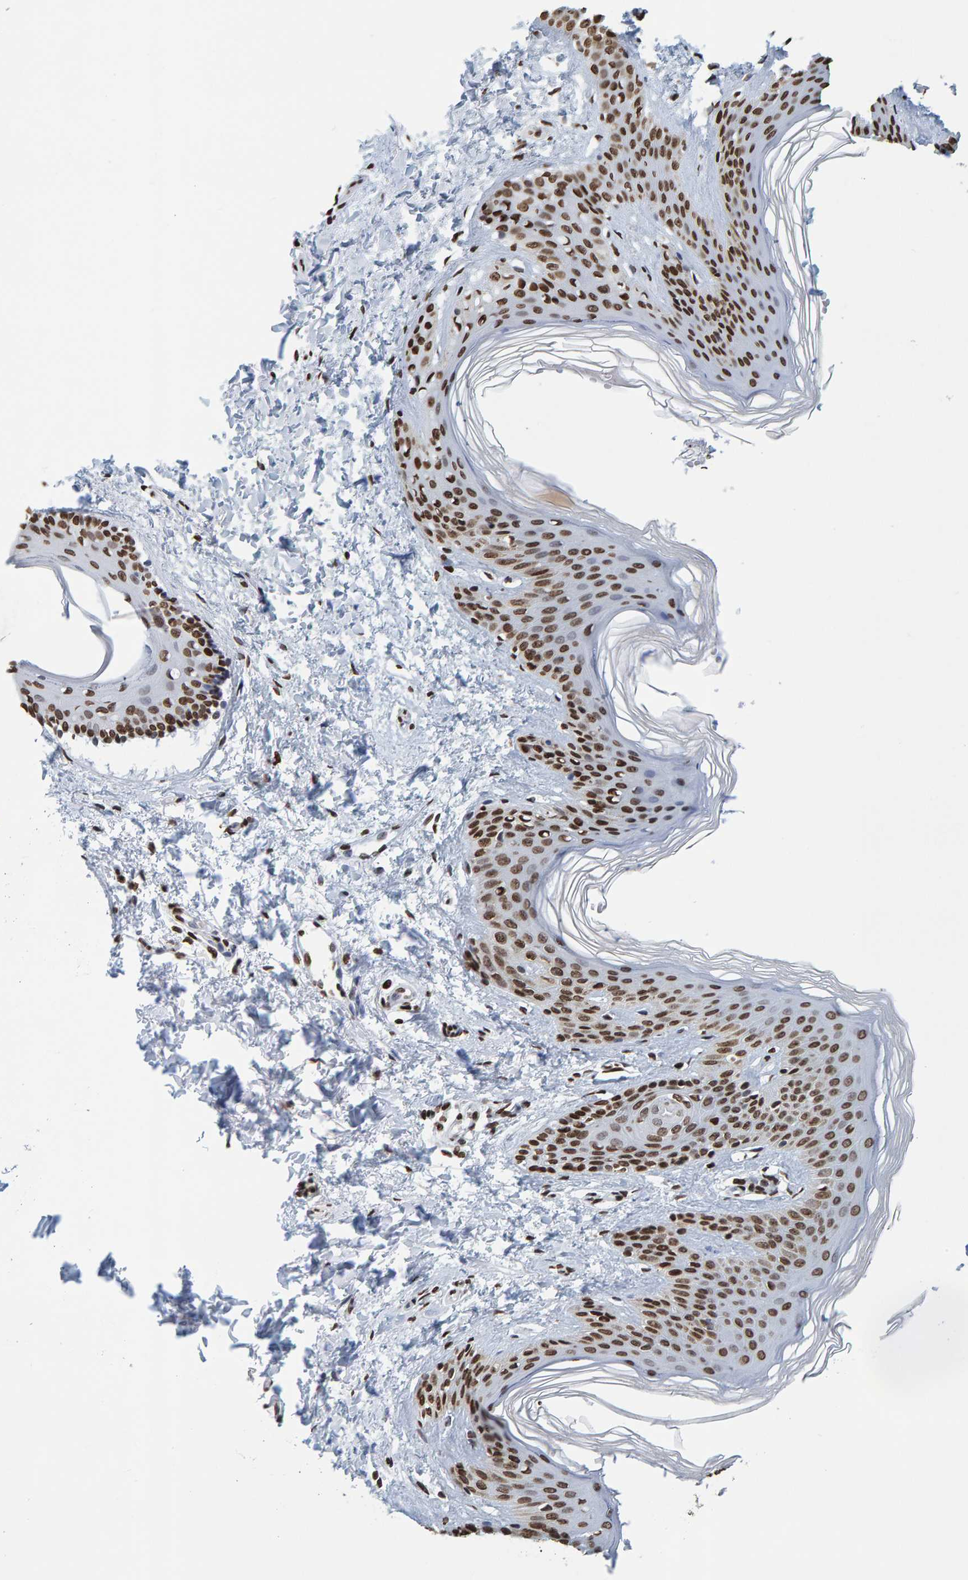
{"staining": {"intensity": "moderate", "quantity": ">75%", "location": "nuclear"}, "tissue": "skin", "cell_type": "Fibroblasts", "image_type": "normal", "snomed": [{"axis": "morphology", "description": "Normal tissue, NOS"}, {"axis": "morphology", "description": "Neoplasm, benign, NOS"}, {"axis": "topography", "description": "Skin"}, {"axis": "topography", "description": "Soft tissue"}], "caption": "Fibroblasts reveal medium levels of moderate nuclear expression in approximately >75% of cells in normal human skin.", "gene": "BRF2", "patient": {"sex": "male", "age": 26}}